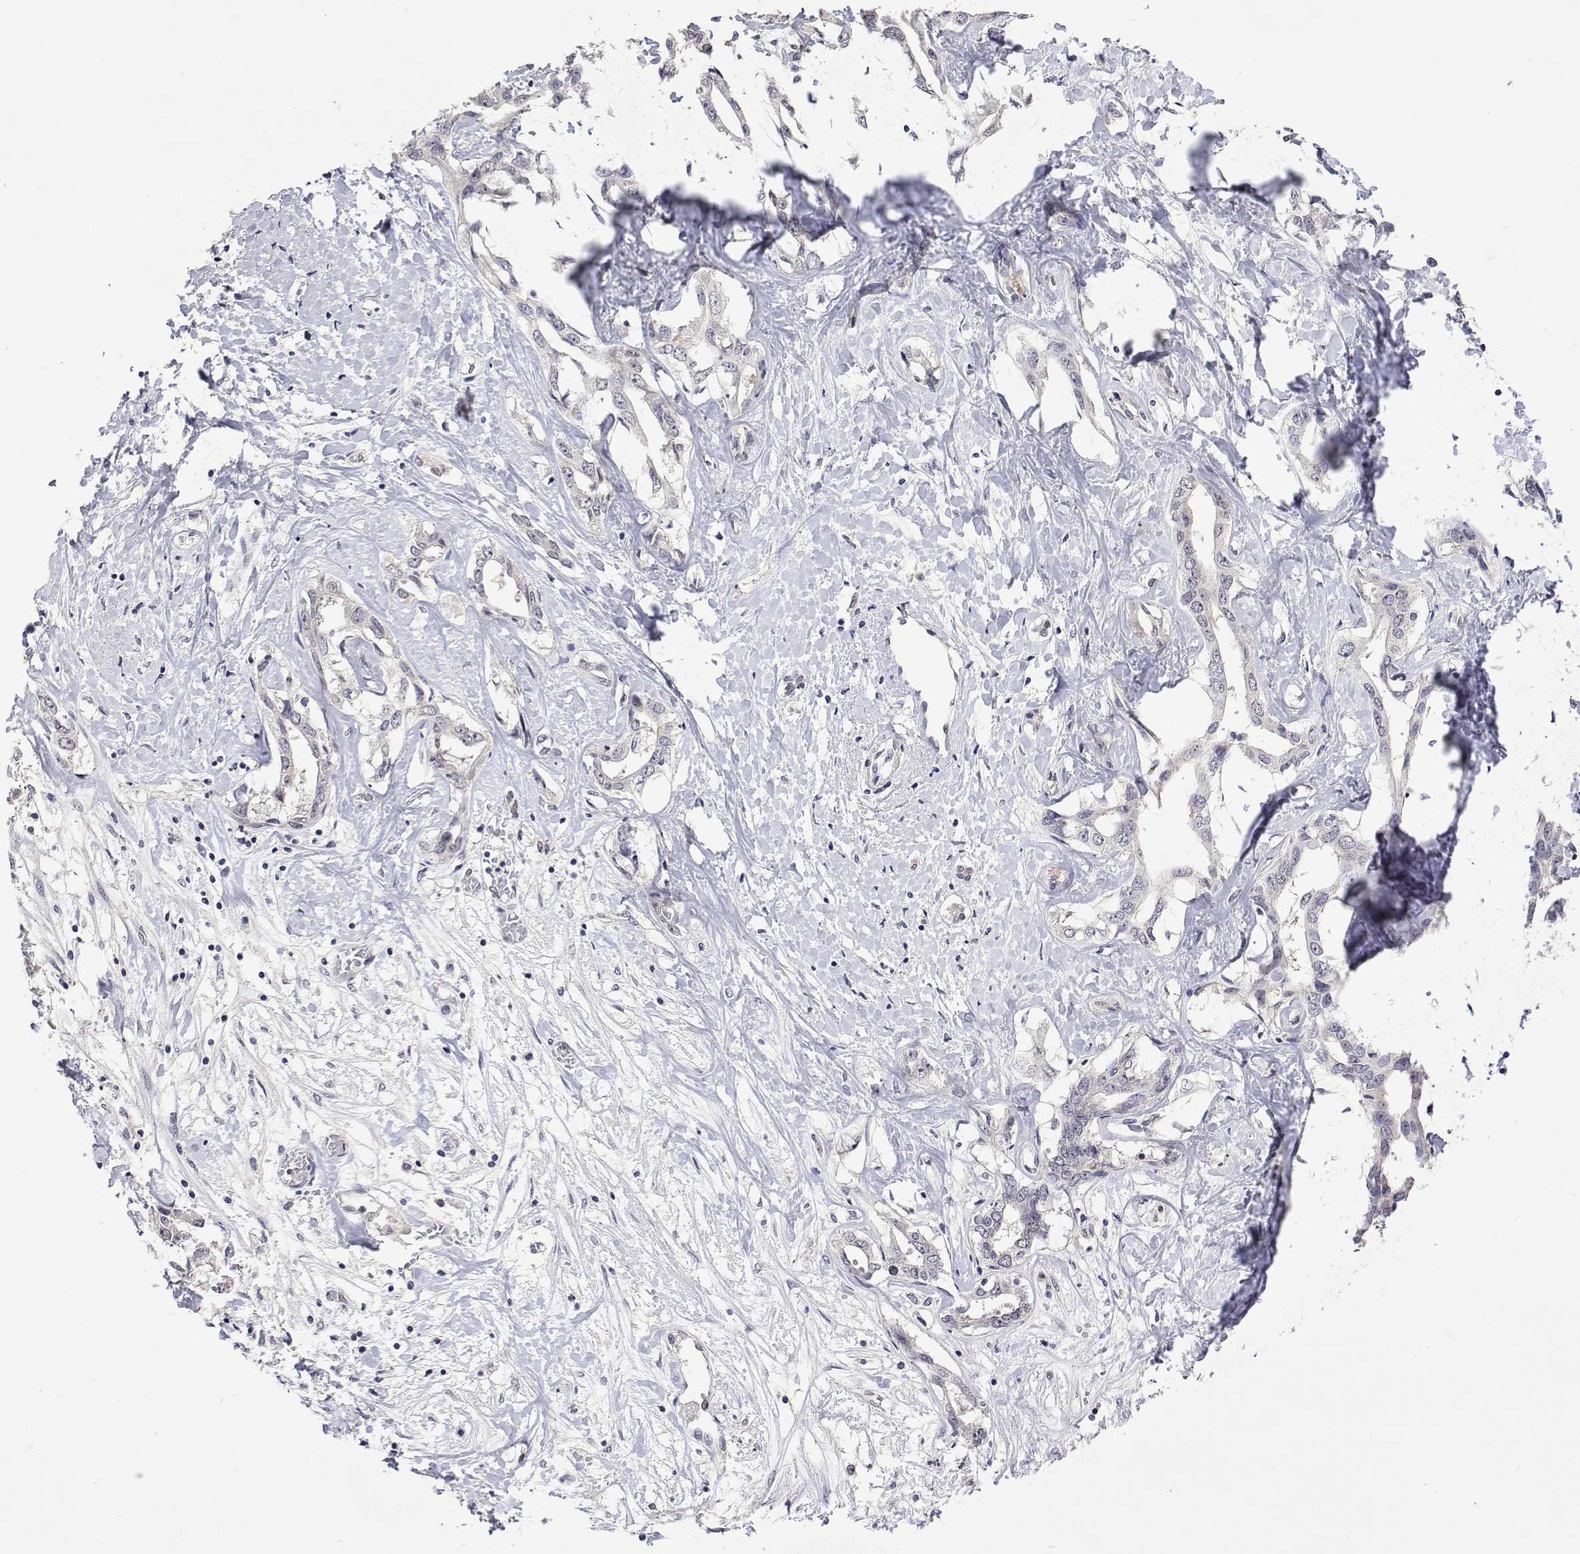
{"staining": {"intensity": "negative", "quantity": "none", "location": "none"}, "tissue": "liver cancer", "cell_type": "Tumor cells", "image_type": "cancer", "snomed": [{"axis": "morphology", "description": "Cholangiocarcinoma"}, {"axis": "topography", "description": "Liver"}], "caption": "DAB (3,3'-diaminobenzidine) immunohistochemical staining of liver cancer (cholangiocarcinoma) shows no significant positivity in tumor cells.", "gene": "HNRNPA0", "patient": {"sex": "male", "age": 59}}